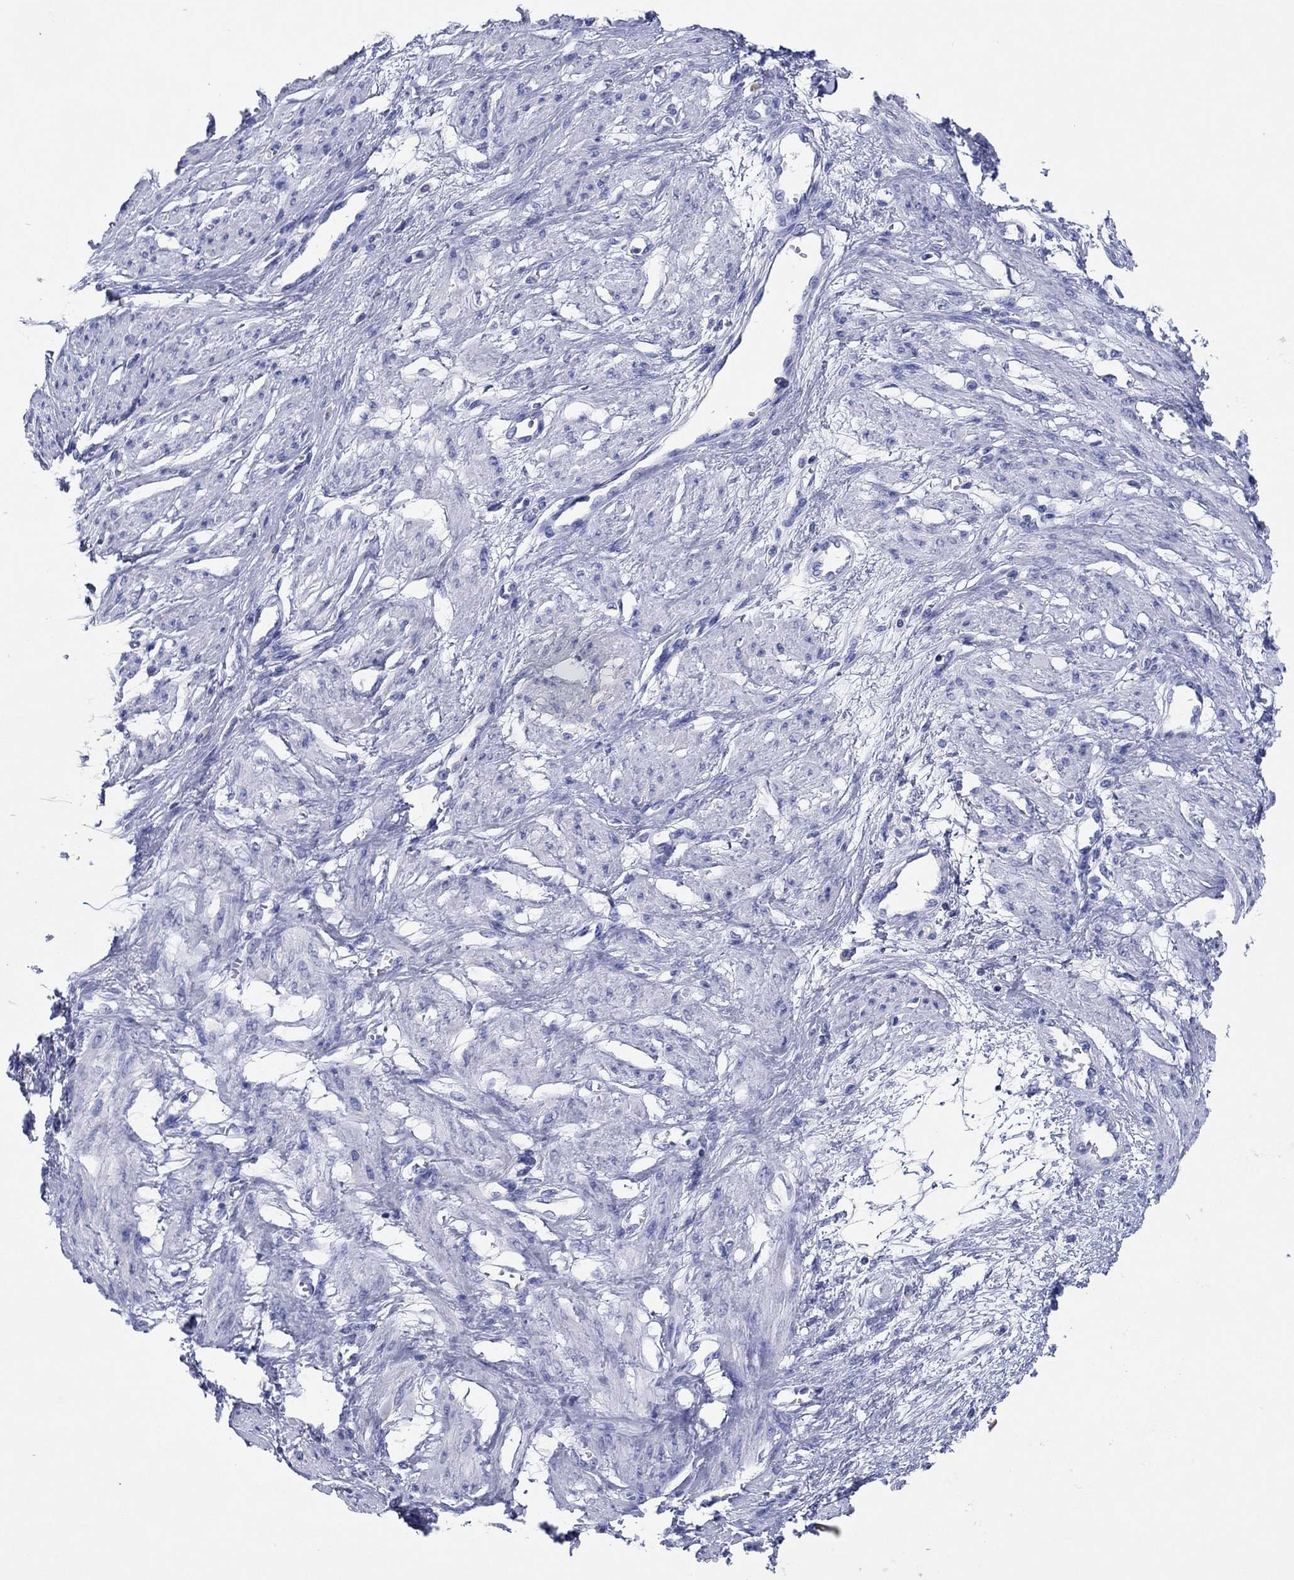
{"staining": {"intensity": "negative", "quantity": "none", "location": "none"}, "tissue": "smooth muscle", "cell_type": "Smooth muscle cells", "image_type": "normal", "snomed": [{"axis": "morphology", "description": "Normal tissue, NOS"}, {"axis": "topography", "description": "Smooth muscle"}, {"axis": "topography", "description": "Uterus"}], "caption": "Immunohistochemical staining of benign smooth muscle demonstrates no significant staining in smooth muscle cells.", "gene": "HCRT", "patient": {"sex": "female", "age": 39}}